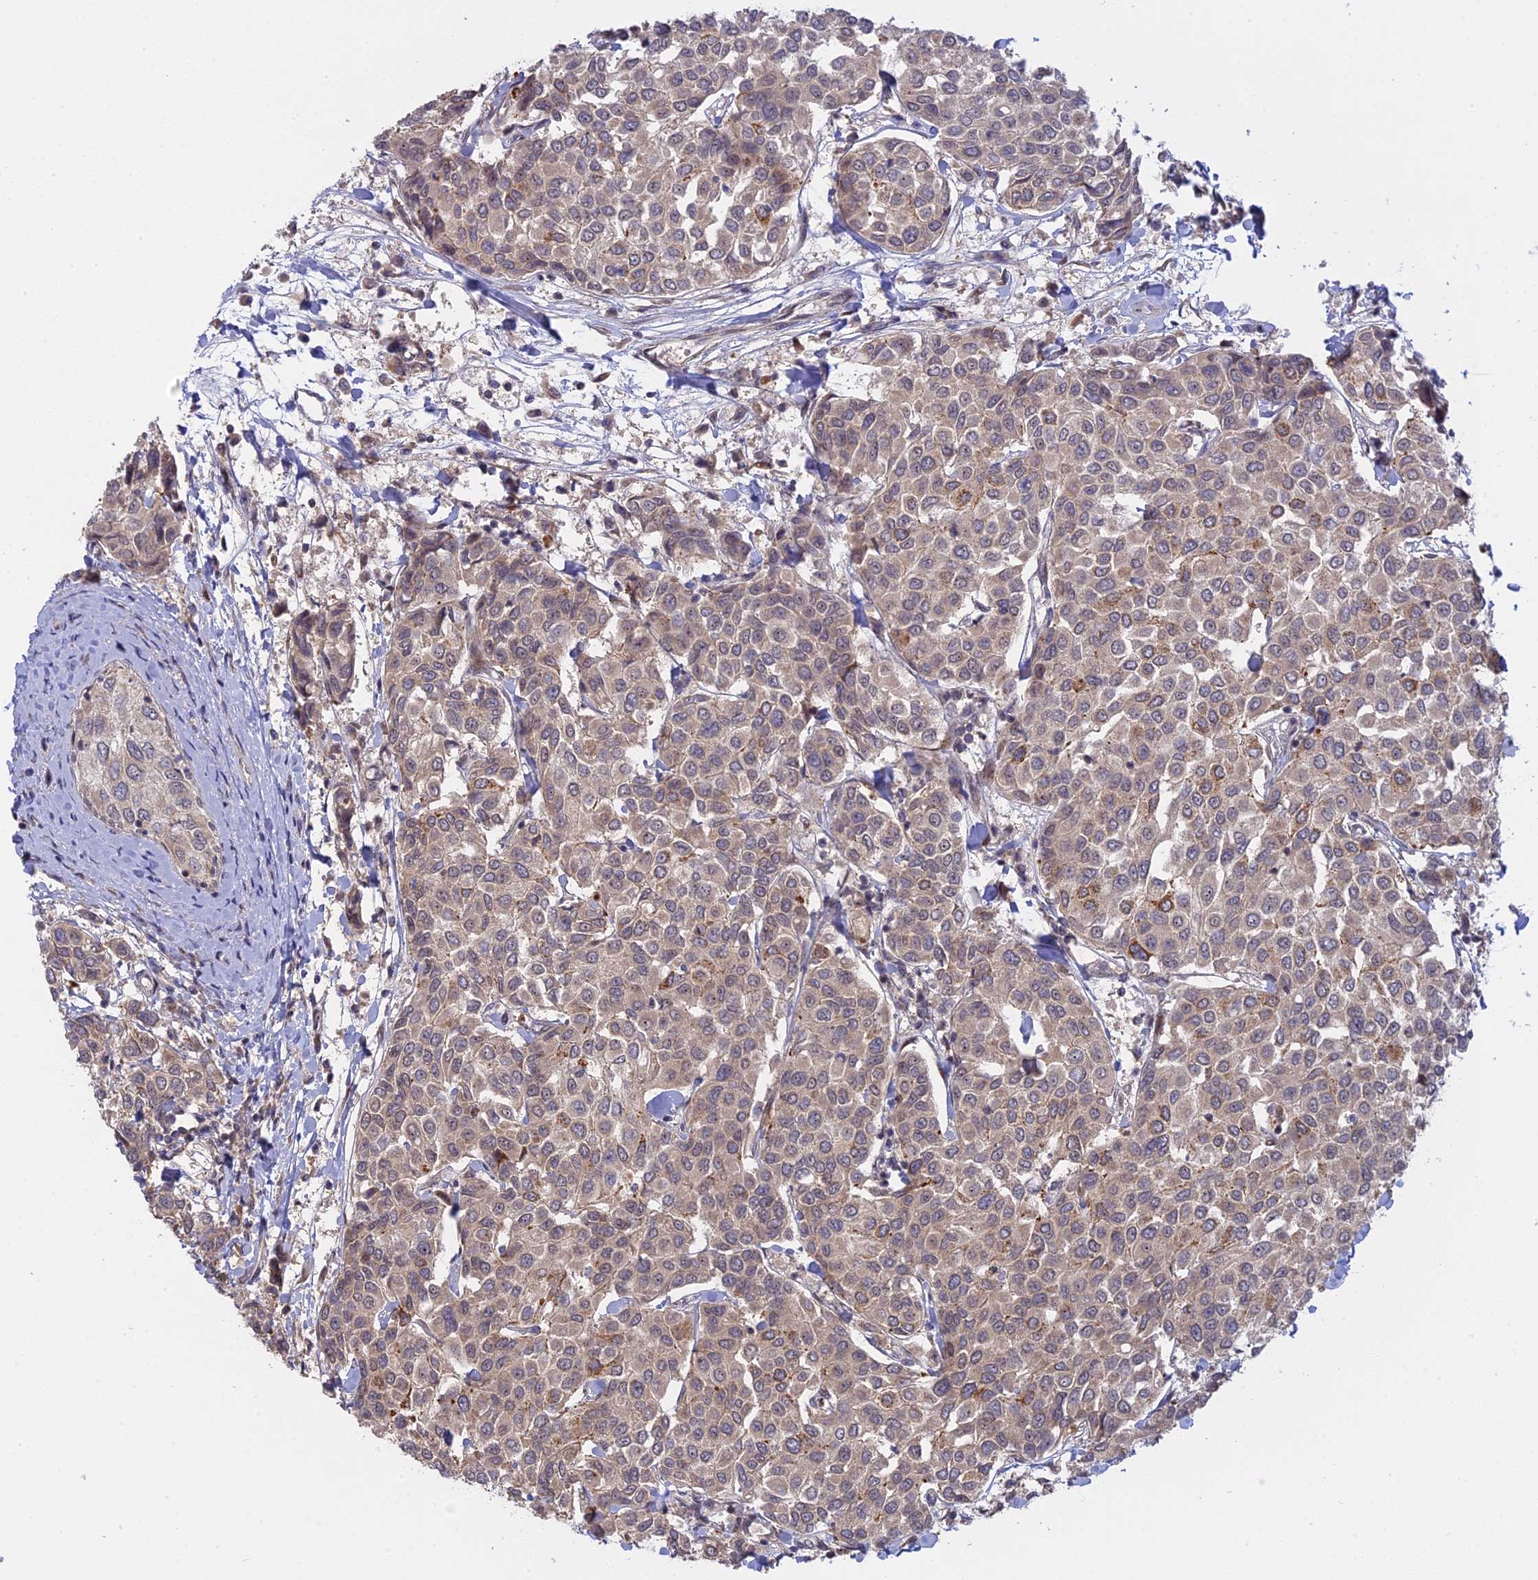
{"staining": {"intensity": "weak", "quantity": "25%-75%", "location": "cytoplasmic/membranous"}, "tissue": "breast cancer", "cell_type": "Tumor cells", "image_type": "cancer", "snomed": [{"axis": "morphology", "description": "Duct carcinoma"}, {"axis": "topography", "description": "Breast"}], "caption": "Immunohistochemistry (DAB (3,3'-diaminobenzidine)) staining of infiltrating ductal carcinoma (breast) reveals weak cytoplasmic/membranous protein expression in approximately 25%-75% of tumor cells.", "gene": "GSKIP", "patient": {"sex": "female", "age": 55}}